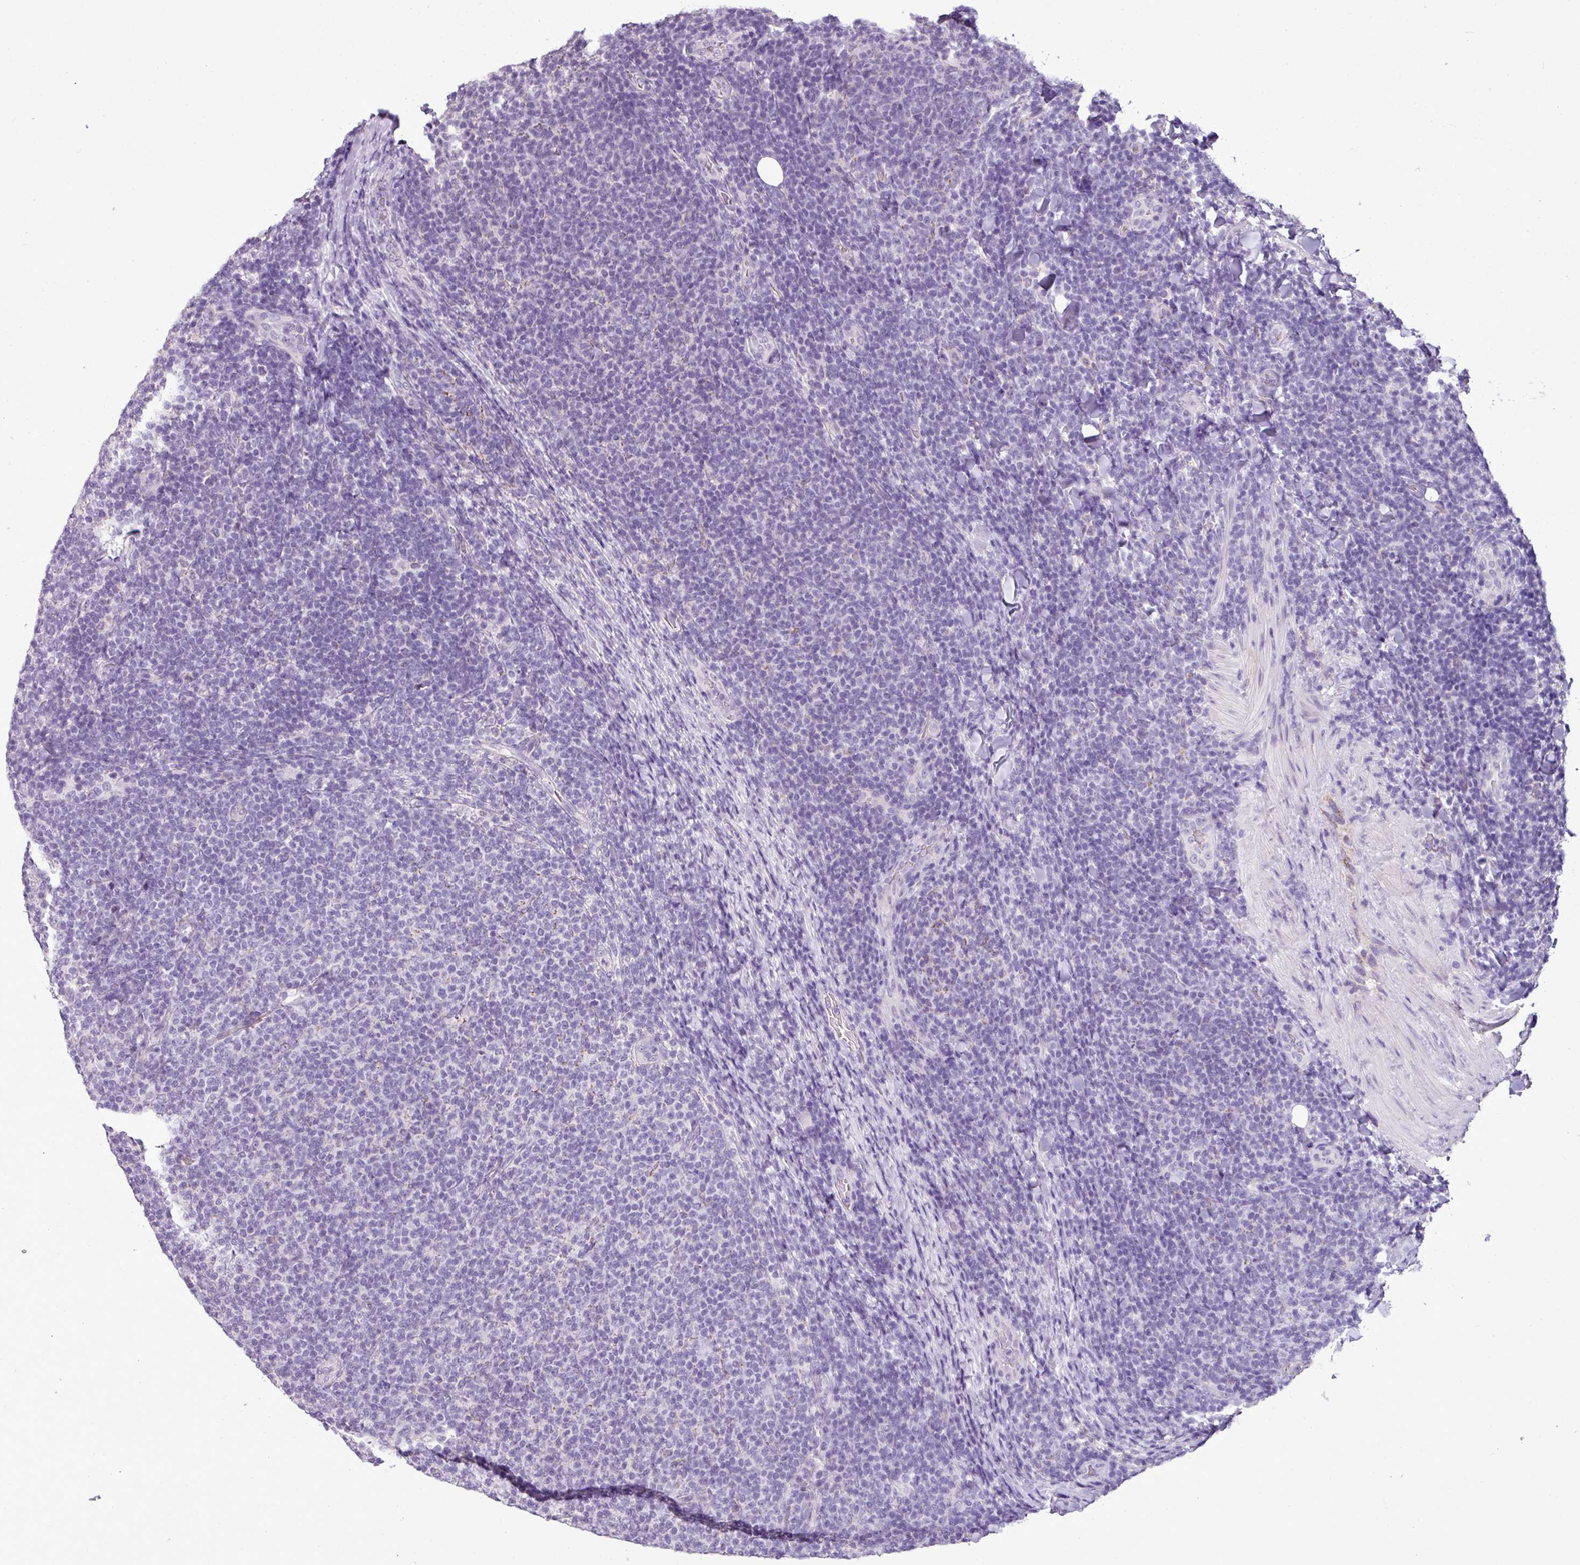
{"staining": {"intensity": "negative", "quantity": "none", "location": "none"}, "tissue": "lymphoma", "cell_type": "Tumor cells", "image_type": "cancer", "snomed": [{"axis": "morphology", "description": "Malignant lymphoma, non-Hodgkin's type, Low grade"}, {"axis": "topography", "description": "Lymph node"}], "caption": "Immunohistochemistry (IHC) image of human low-grade malignant lymphoma, non-Hodgkin's type stained for a protein (brown), which demonstrates no positivity in tumor cells.", "gene": "ALDH2", "patient": {"sex": "male", "age": 66}}